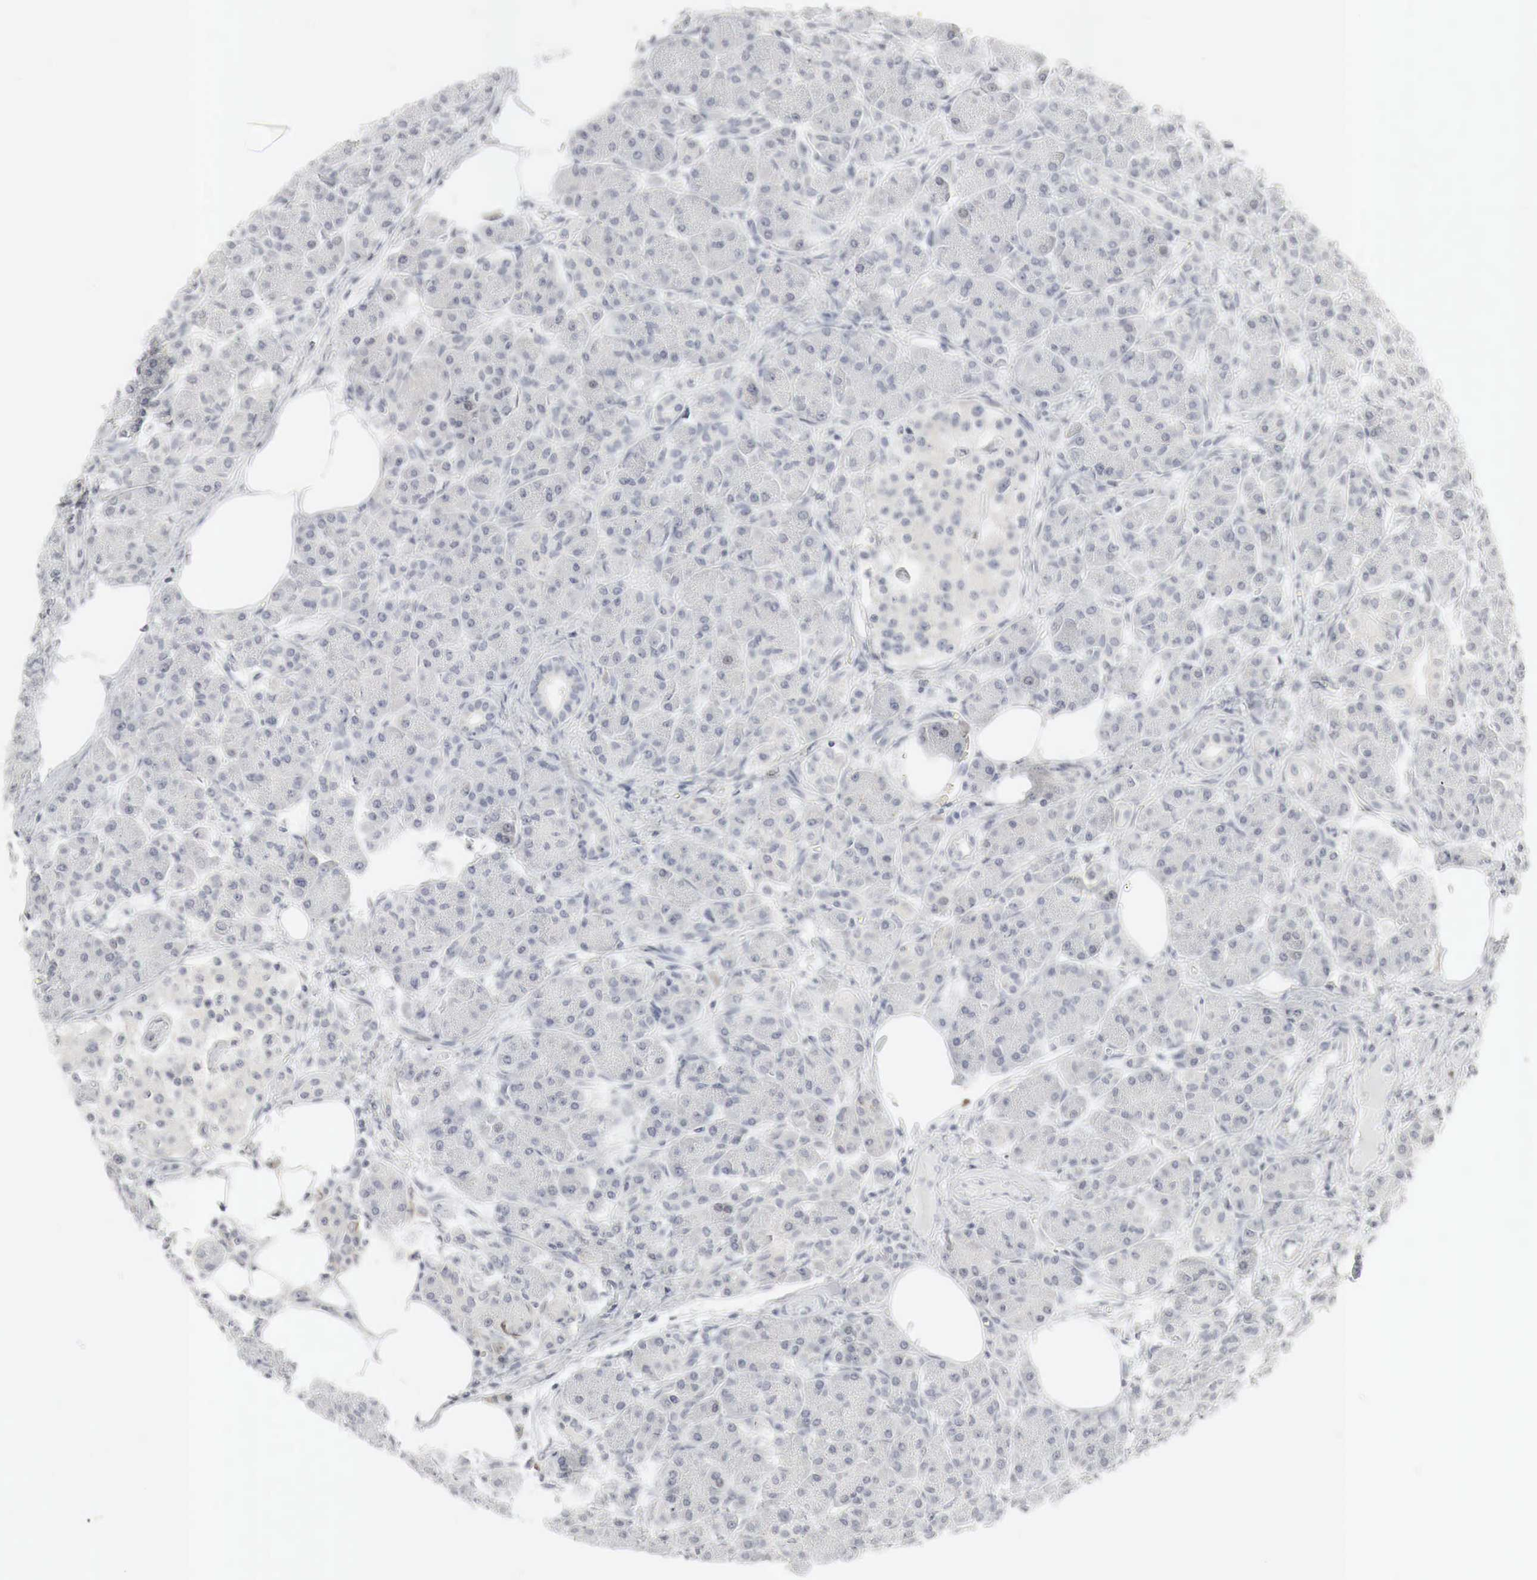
{"staining": {"intensity": "negative", "quantity": "none", "location": "none"}, "tissue": "pancreas", "cell_type": "Exocrine glandular cells", "image_type": "normal", "snomed": [{"axis": "morphology", "description": "Normal tissue, NOS"}, {"axis": "topography", "description": "Pancreas"}], "caption": "Histopathology image shows no protein staining in exocrine glandular cells of unremarkable pancreas. (Immunohistochemistry (ihc), brightfield microscopy, high magnification).", "gene": "TP63", "patient": {"sex": "female", "age": 73}}